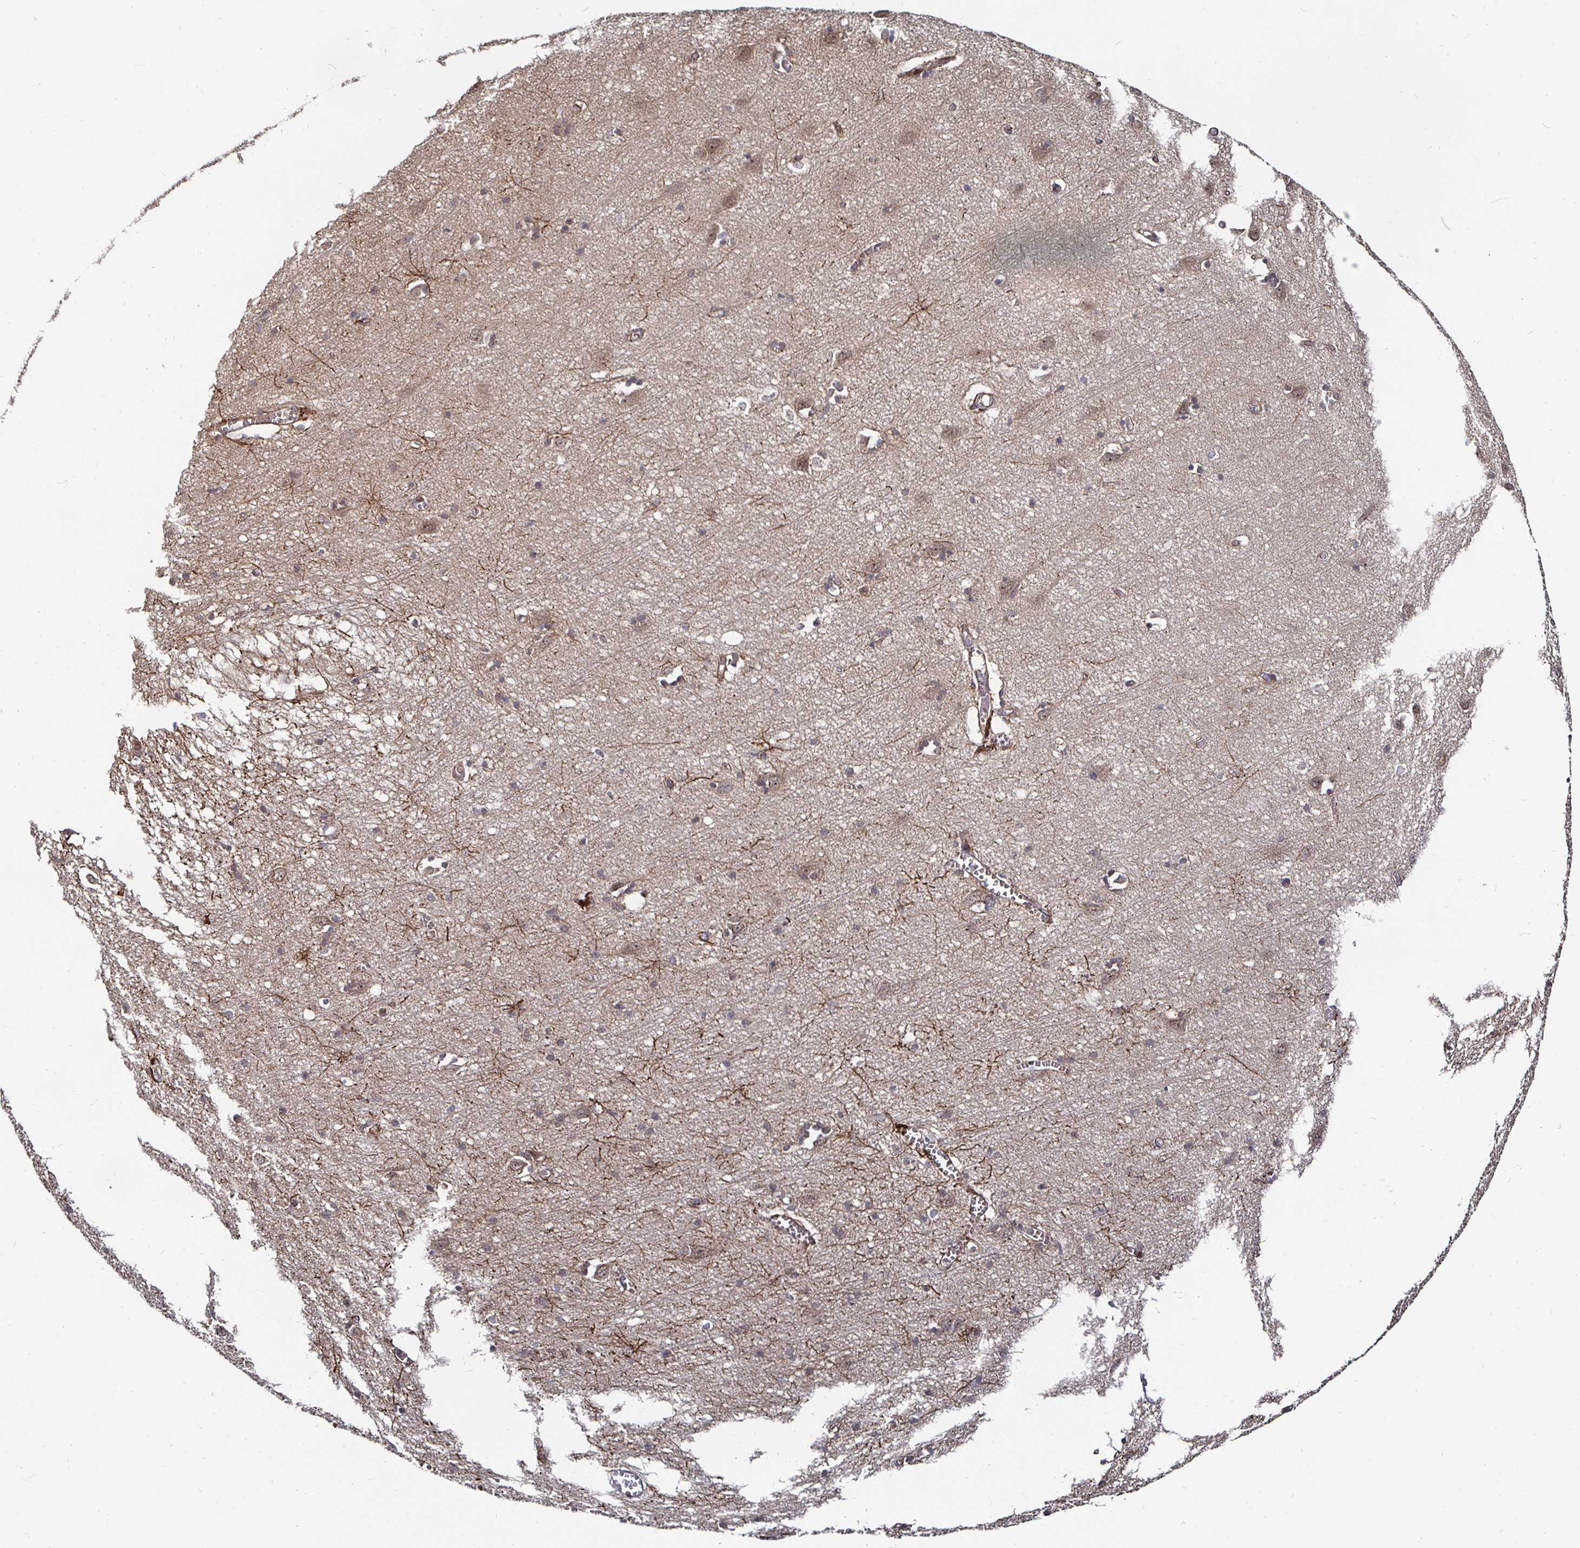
{"staining": {"intensity": "moderate", "quantity": ">75%", "location": "cytoplasmic/membranous"}, "tissue": "cerebral cortex", "cell_type": "Endothelial cells", "image_type": "normal", "snomed": [{"axis": "morphology", "description": "Normal tissue, NOS"}, {"axis": "topography", "description": "Cerebral cortex"}], "caption": "DAB (3,3'-diaminobenzidine) immunohistochemical staining of normal human cerebral cortex shows moderate cytoplasmic/membranous protein staining in approximately >75% of endothelial cells. Immunohistochemistry stains the protein in brown and the nuclei are stained blue.", "gene": "TBKBP1", "patient": {"sex": "male", "age": 70}}